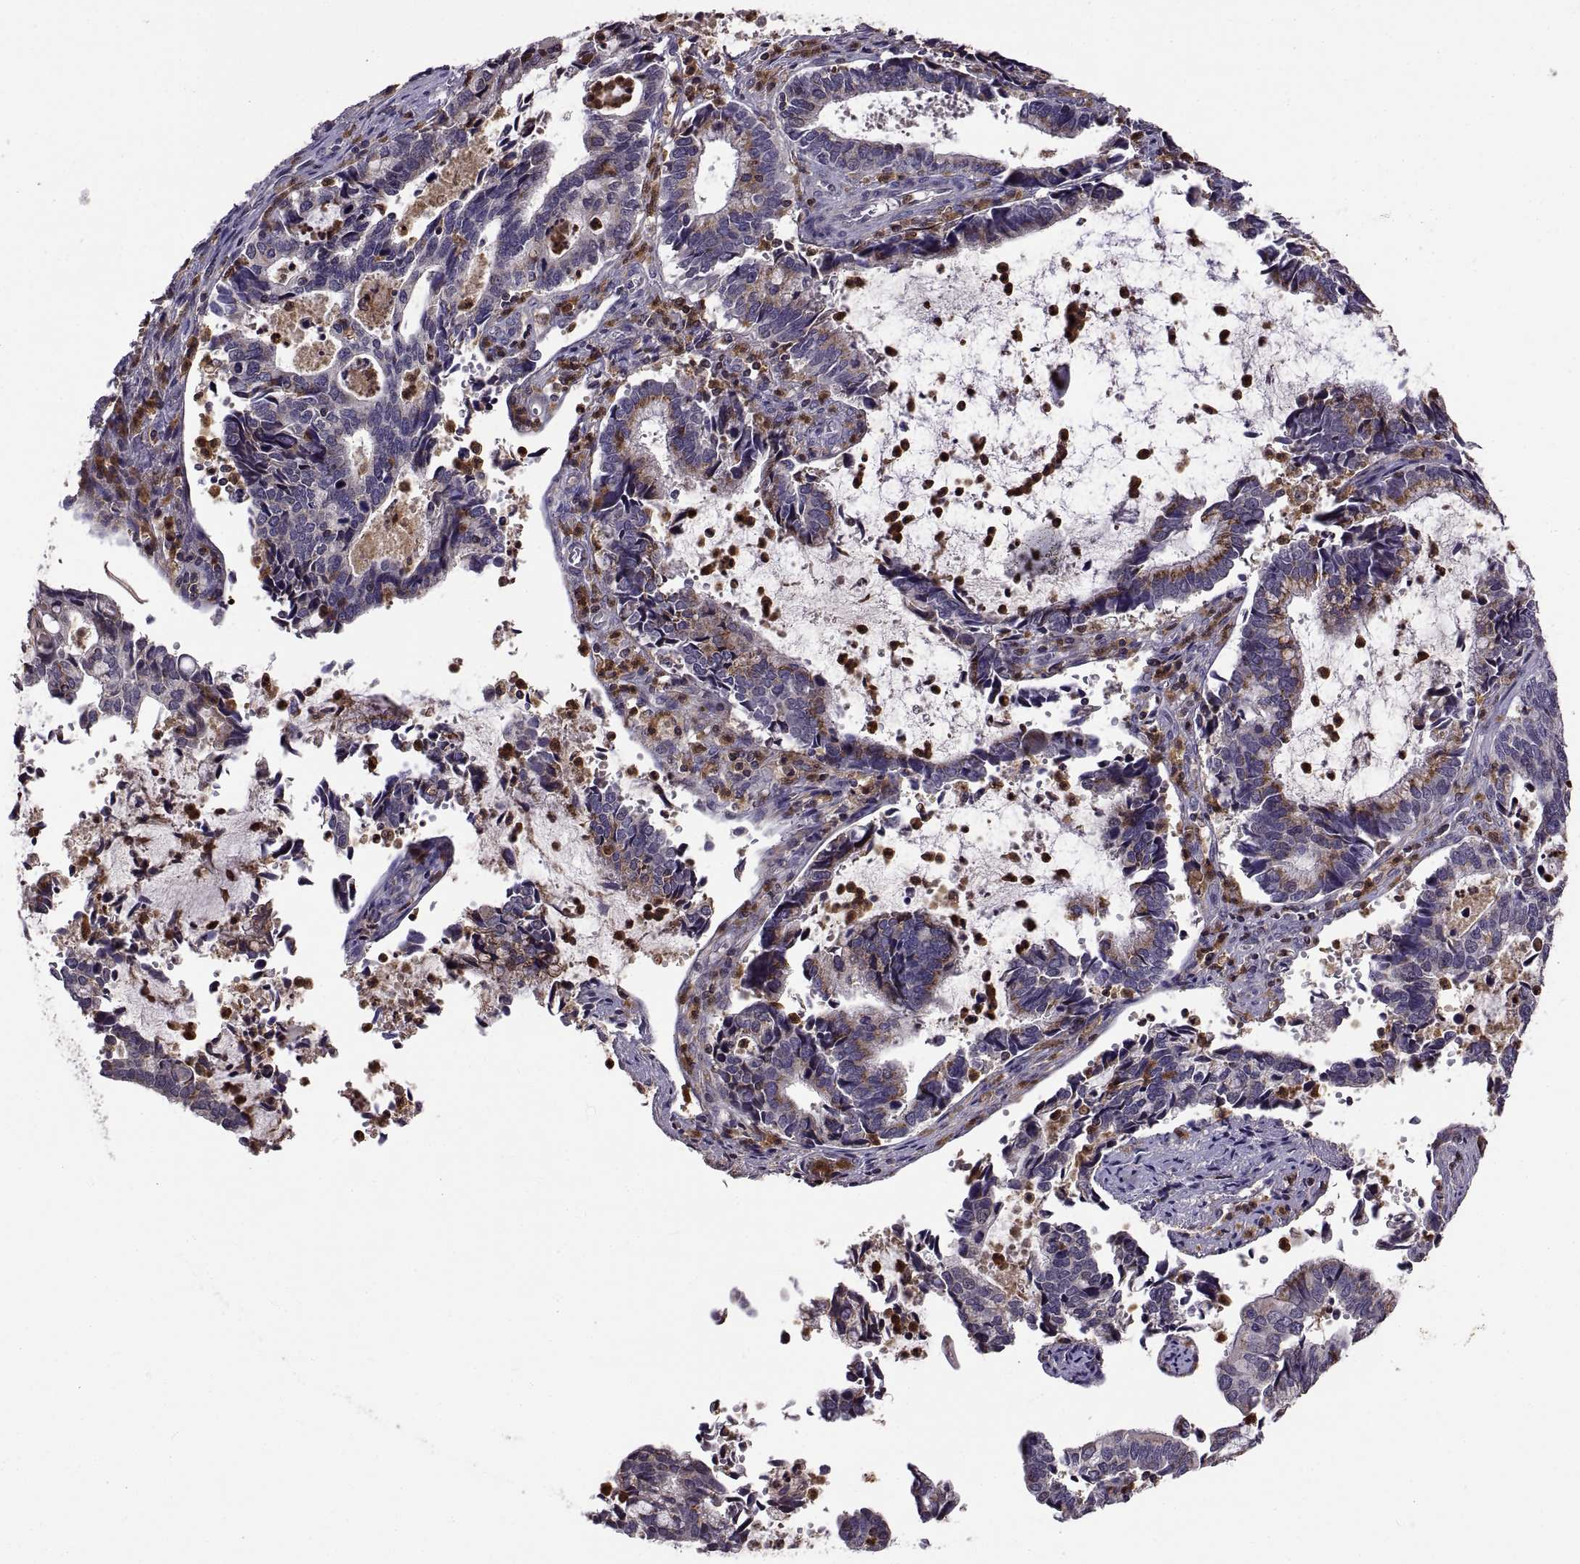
{"staining": {"intensity": "moderate", "quantity": "25%-75%", "location": "cytoplasmic/membranous"}, "tissue": "cervical cancer", "cell_type": "Tumor cells", "image_type": "cancer", "snomed": [{"axis": "morphology", "description": "Adenocarcinoma, NOS"}, {"axis": "topography", "description": "Cervix"}], "caption": "Cervical cancer tissue shows moderate cytoplasmic/membranous positivity in about 25%-75% of tumor cells, visualized by immunohistochemistry.", "gene": "ACAP1", "patient": {"sex": "female", "age": 42}}